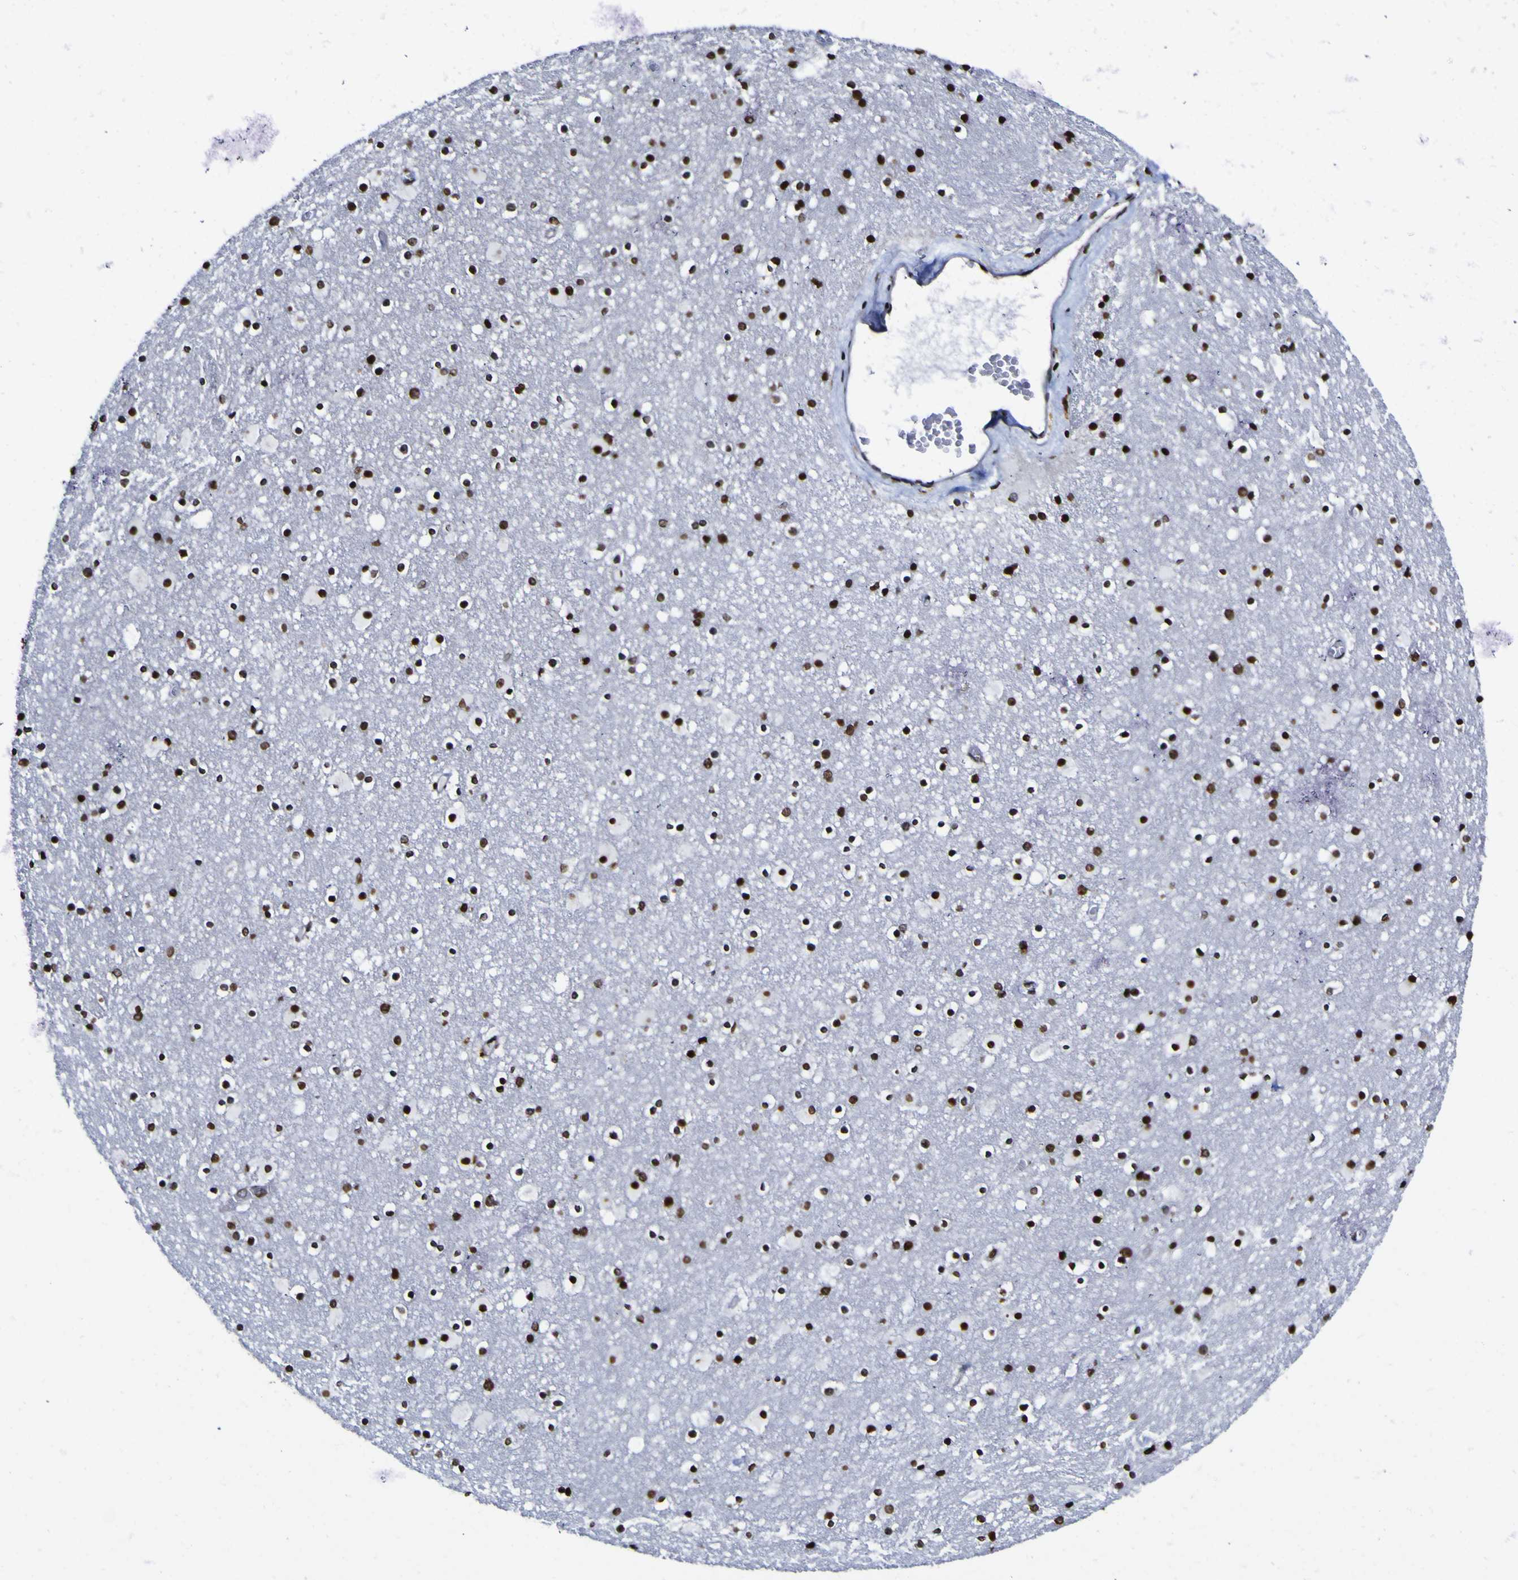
{"staining": {"intensity": "strong", "quantity": ">75%", "location": "nuclear"}, "tissue": "caudate", "cell_type": "Glial cells", "image_type": "normal", "snomed": [{"axis": "morphology", "description": "Normal tissue, NOS"}, {"axis": "topography", "description": "Lateral ventricle wall"}], "caption": "IHC histopathology image of unremarkable caudate stained for a protein (brown), which shows high levels of strong nuclear expression in about >75% of glial cells.", "gene": "PIAS1", "patient": {"sex": "male", "age": 45}}